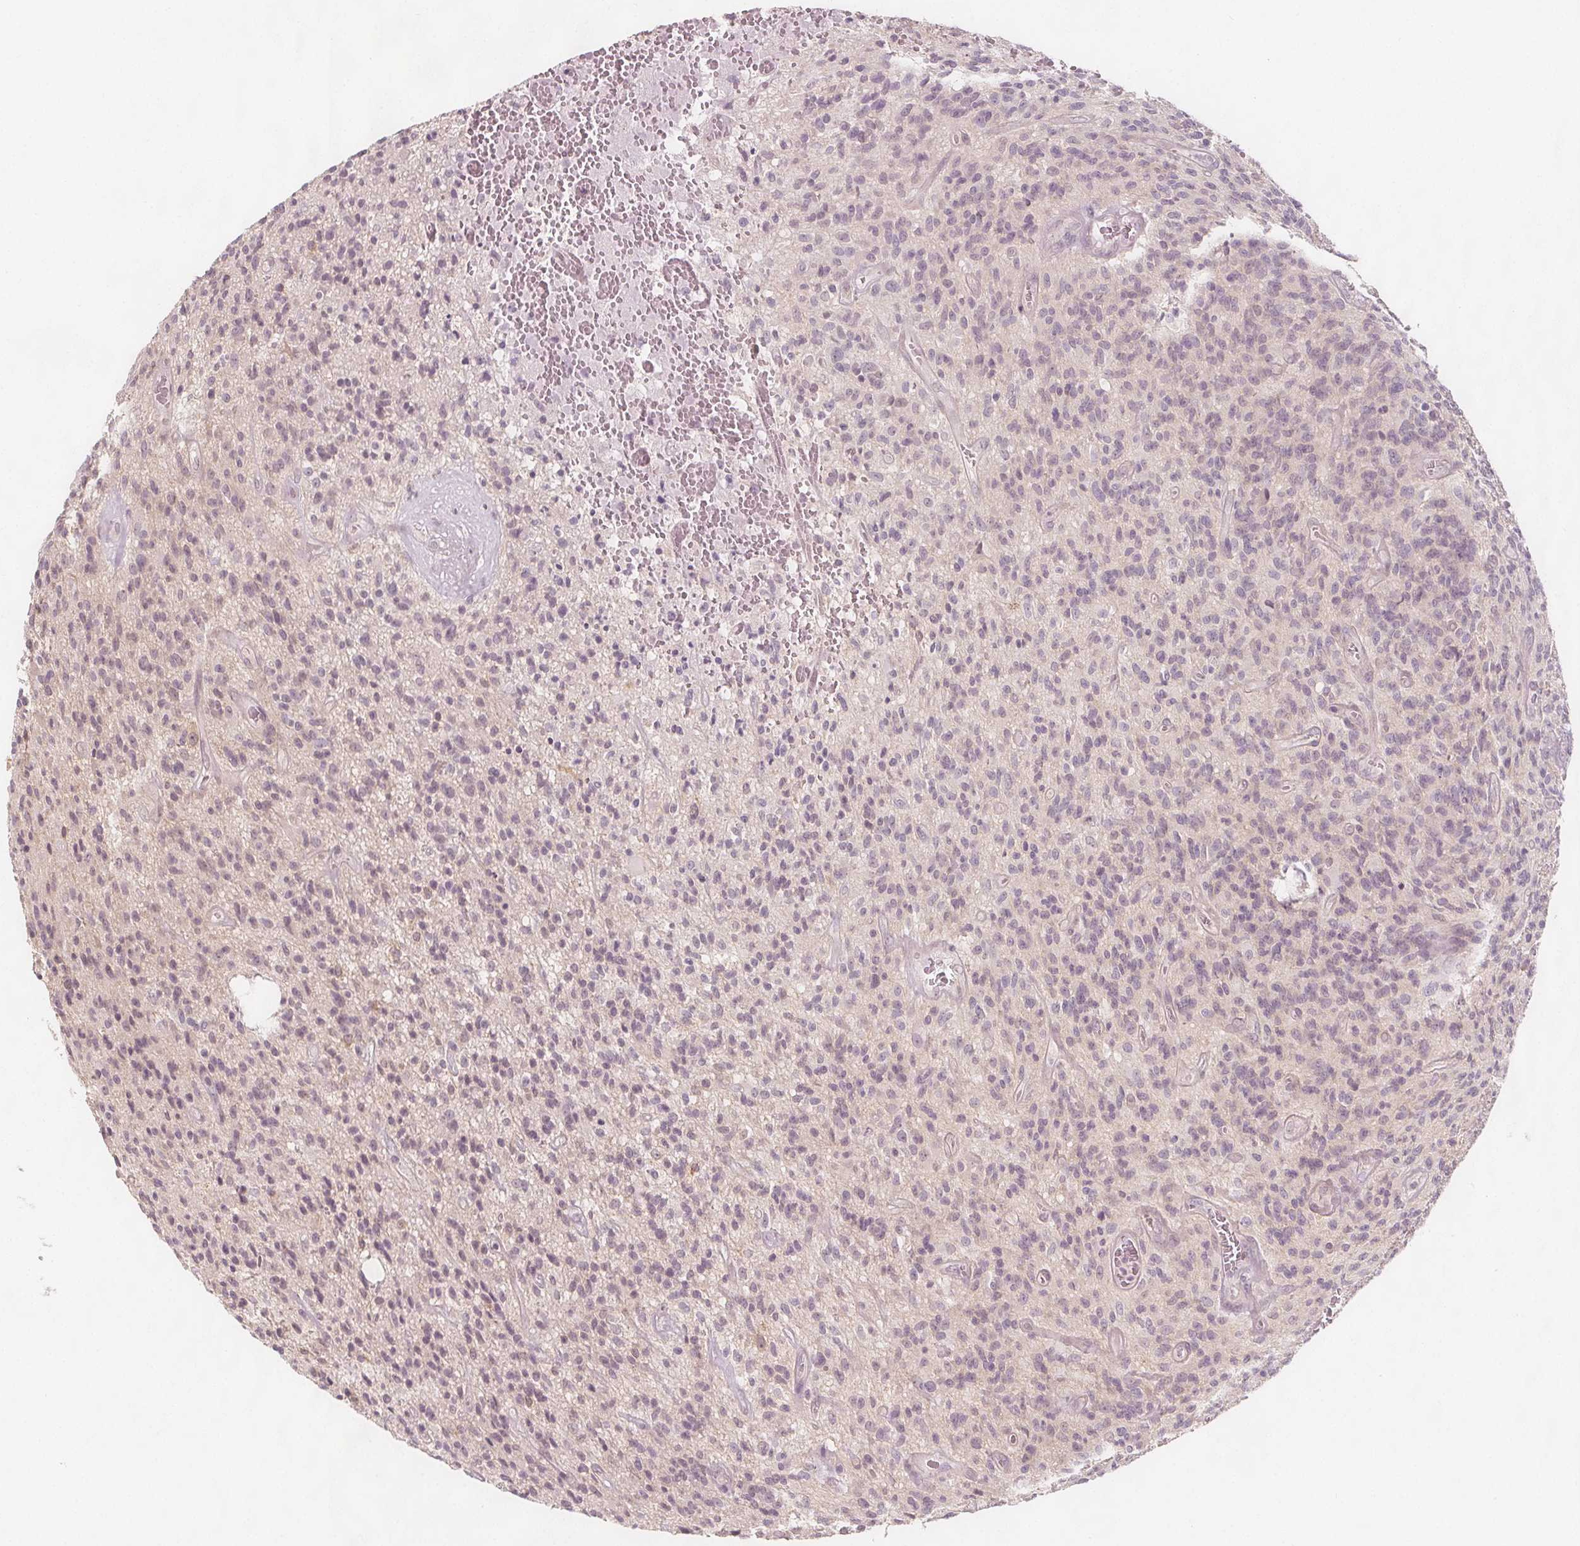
{"staining": {"intensity": "negative", "quantity": "none", "location": "none"}, "tissue": "glioma", "cell_type": "Tumor cells", "image_type": "cancer", "snomed": [{"axis": "morphology", "description": "Glioma, malignant, High grade"}, {"axis": "topography", "description": "Brain"}], "caption": "DAB immunohistochemical staining of human malignant high-grade glioma shows no significant expression in tumor cells.", "gene": "C1orf167", "patient": {"sex": "male", "age": 76}}